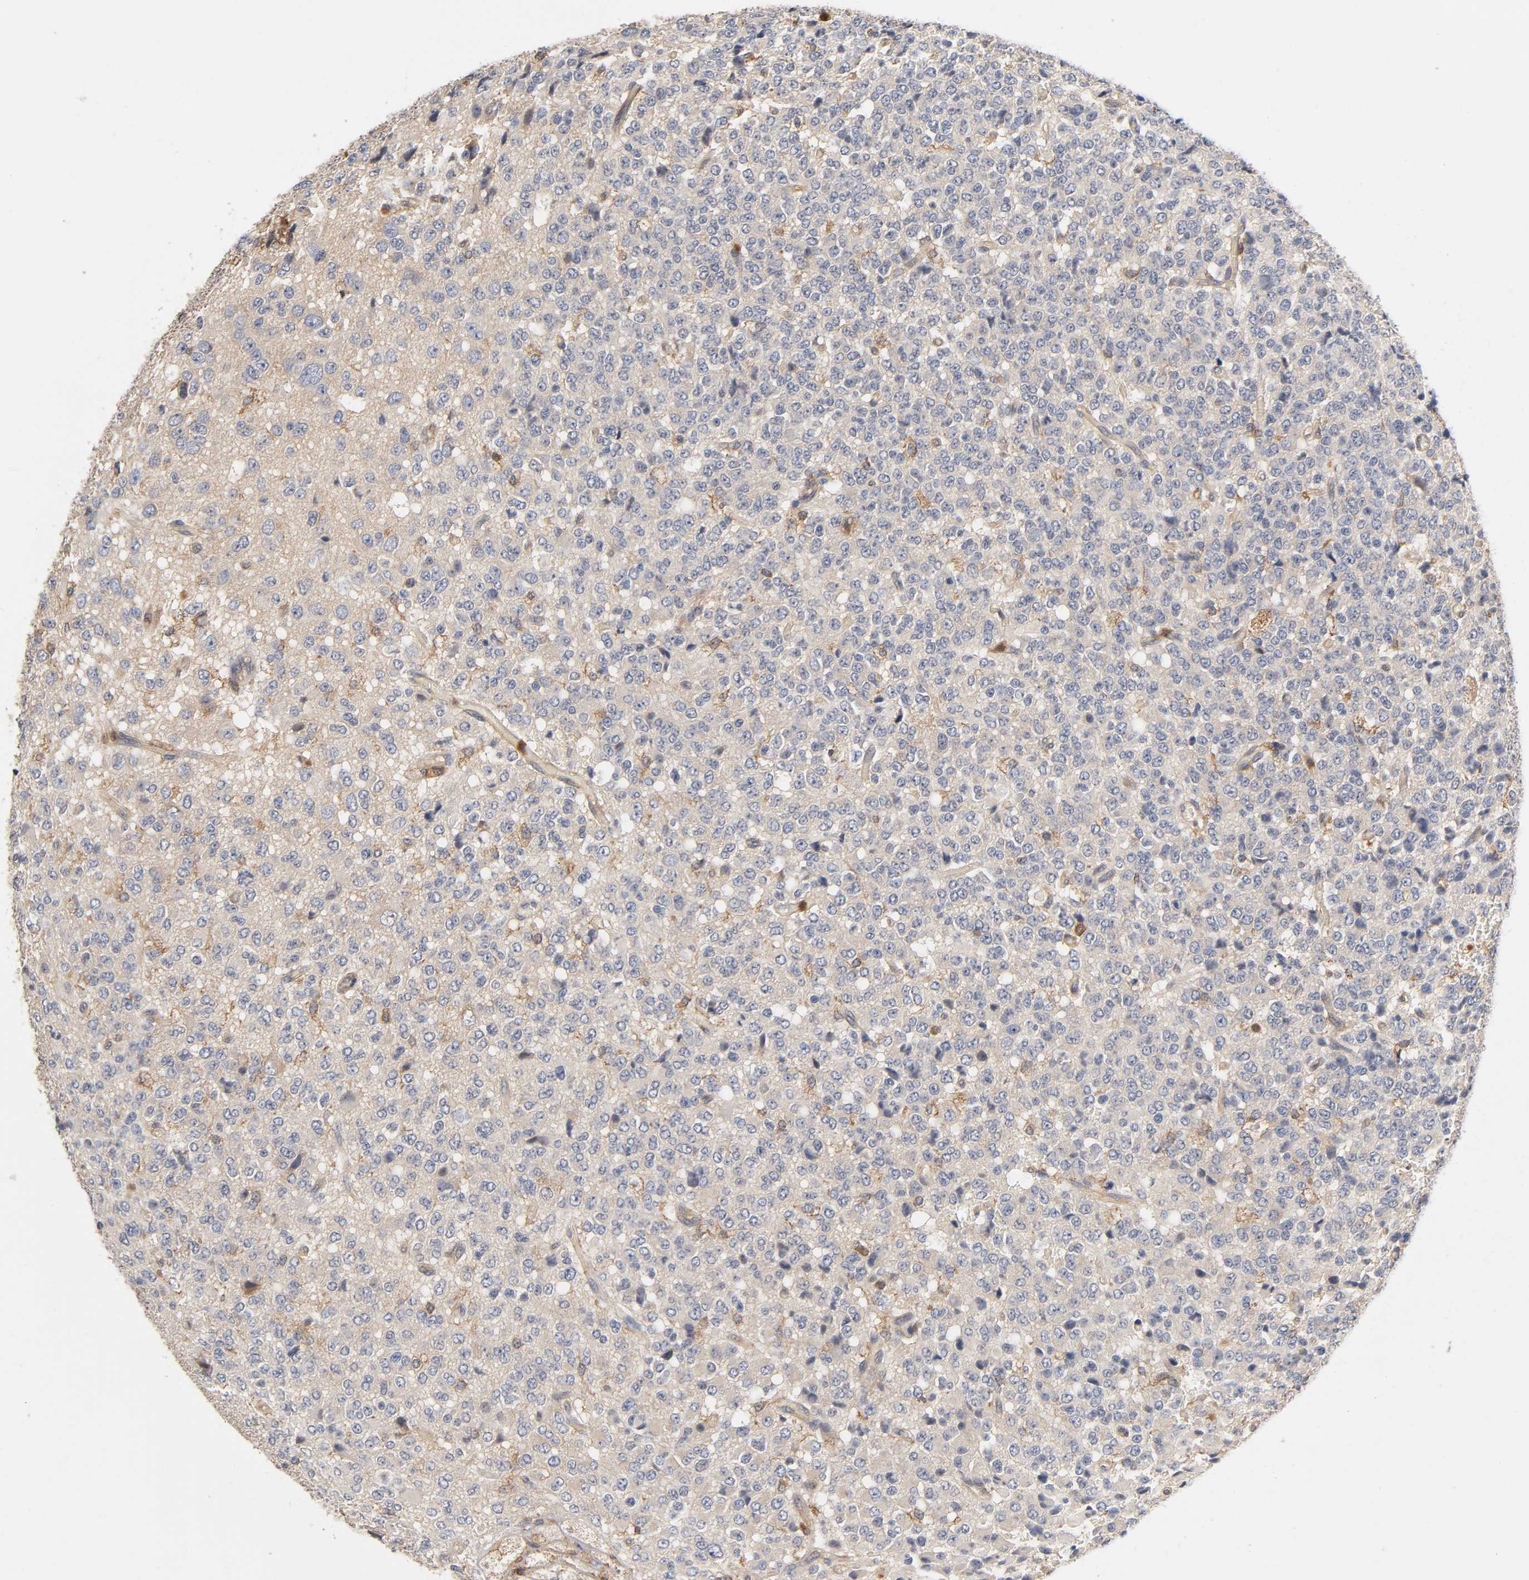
{"staining": {"intensity": "moderate", "quantity": "25%-75%", "location": "cytoplasmic/membranous"}, "tissue": "glioma", "cell_type": "Tumor cells", "image_type": "cancer", "snomed": [{"axis": "morphology", "description": "Glioma, malignant, High grade"}, {"axis": "topography", "description": "pancreas cauda"}], "caption": "Protein analysis of glioma tissue exhibits moderate cytoplasmic/membranous positivity in about 25%-75% of tumor cells. The staining is performed using DAB (3,3'-diaminobenzidine) brown chromogen to label protein expression. The nuclei are counter-stained blue using hematoxylin.", "gene": "ACTR2", "patient": {"sex": "male", "age": 60}}